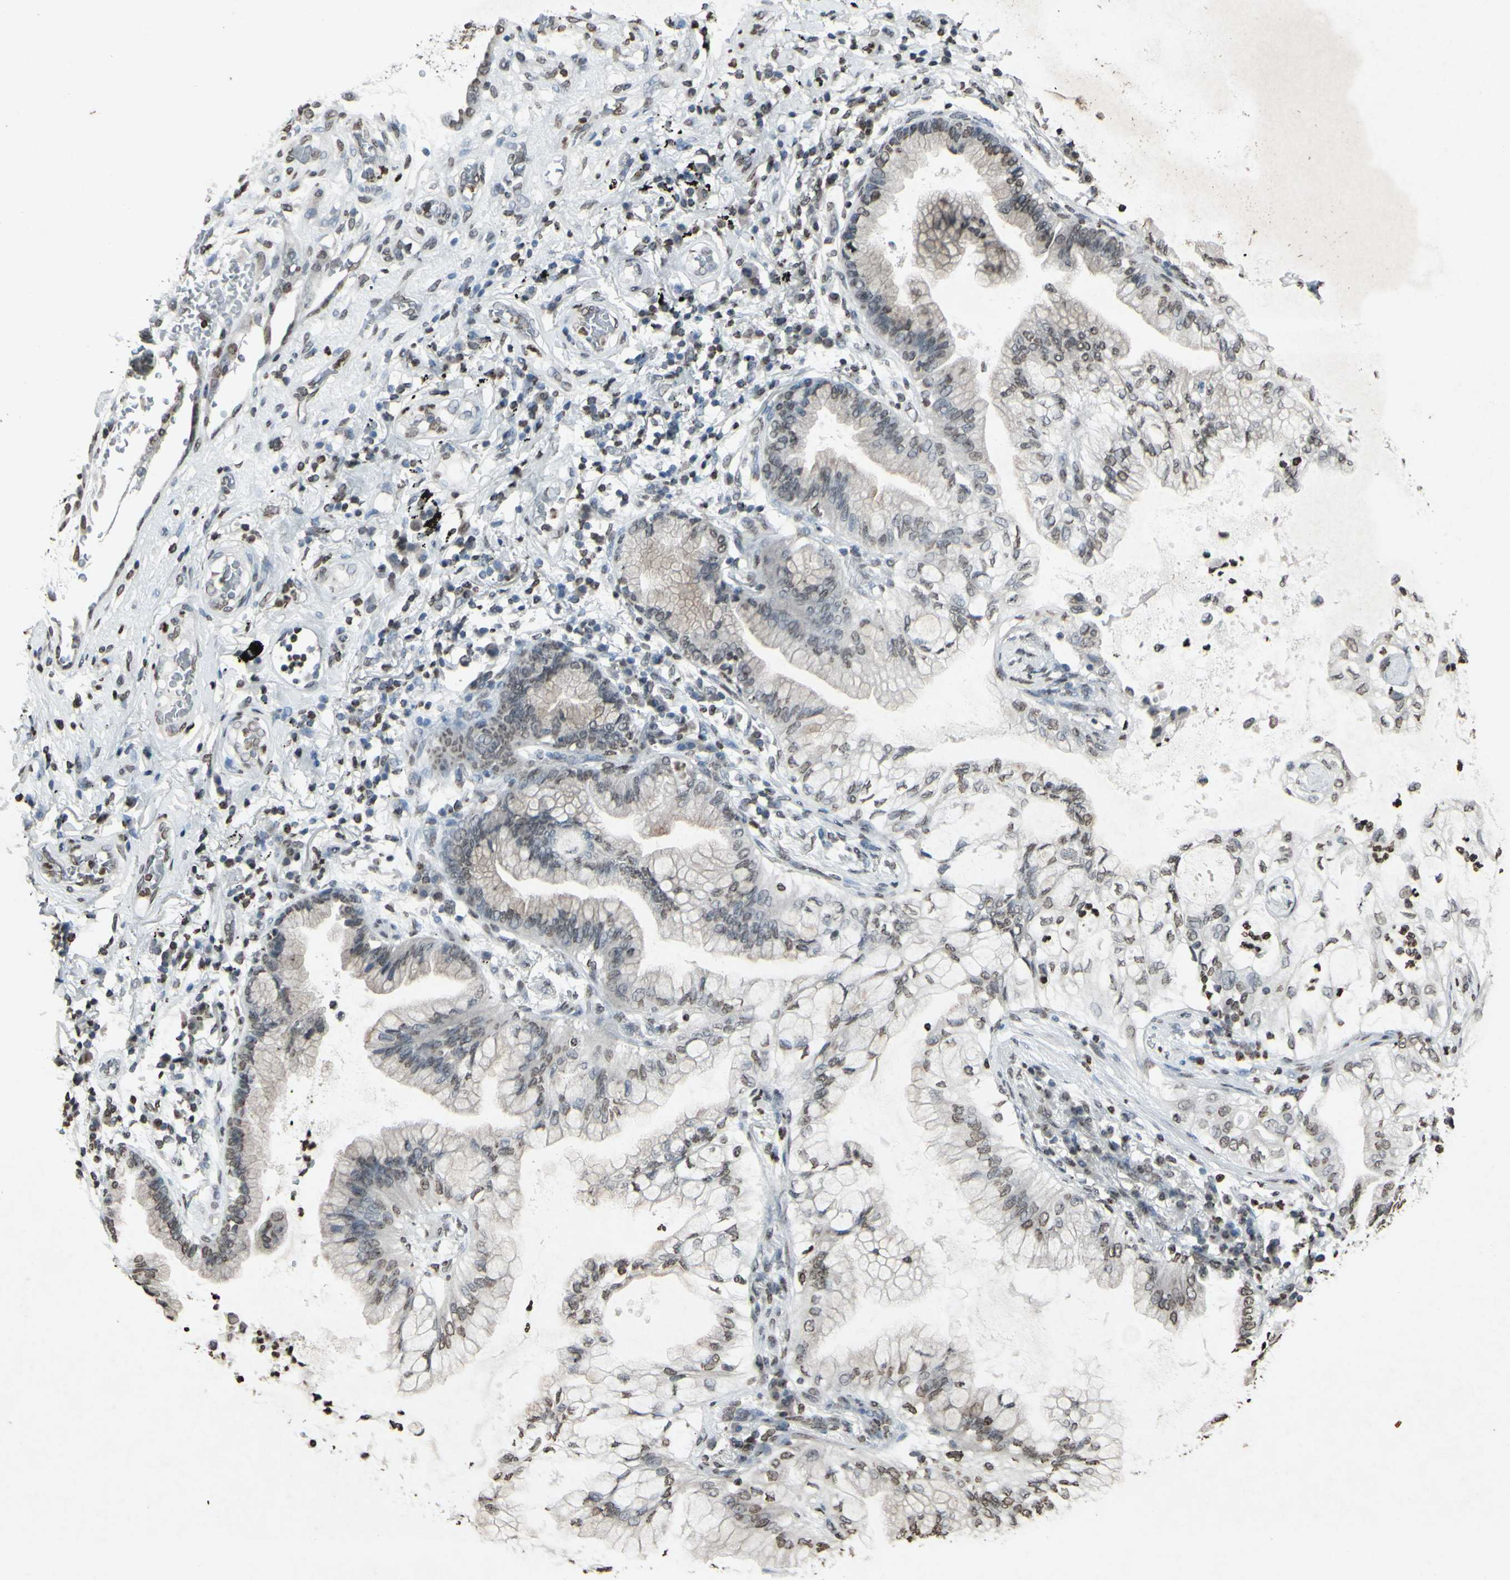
{"staining": {"intensity": "weak", "quantity": ">75%", "location": "cytoplasmic/membranous"}, "tissue": "lung cancer", "cell_type": "Tumor cells", "image_type": "cancer", "snomed": [{"axis": "morphology", "description": "Adenocarcinoma, NOS"}, {"axis": "topography", "description": "Lung"}], "caption": "Protein positivity by immunohistochemistry exhibits weak cytoplasmic/membranous staining in approximately >75% of tumor cells in lung adenocarcinoma.", "gene": "CD79B", "patient": {"sex": "female", "age": 70}}